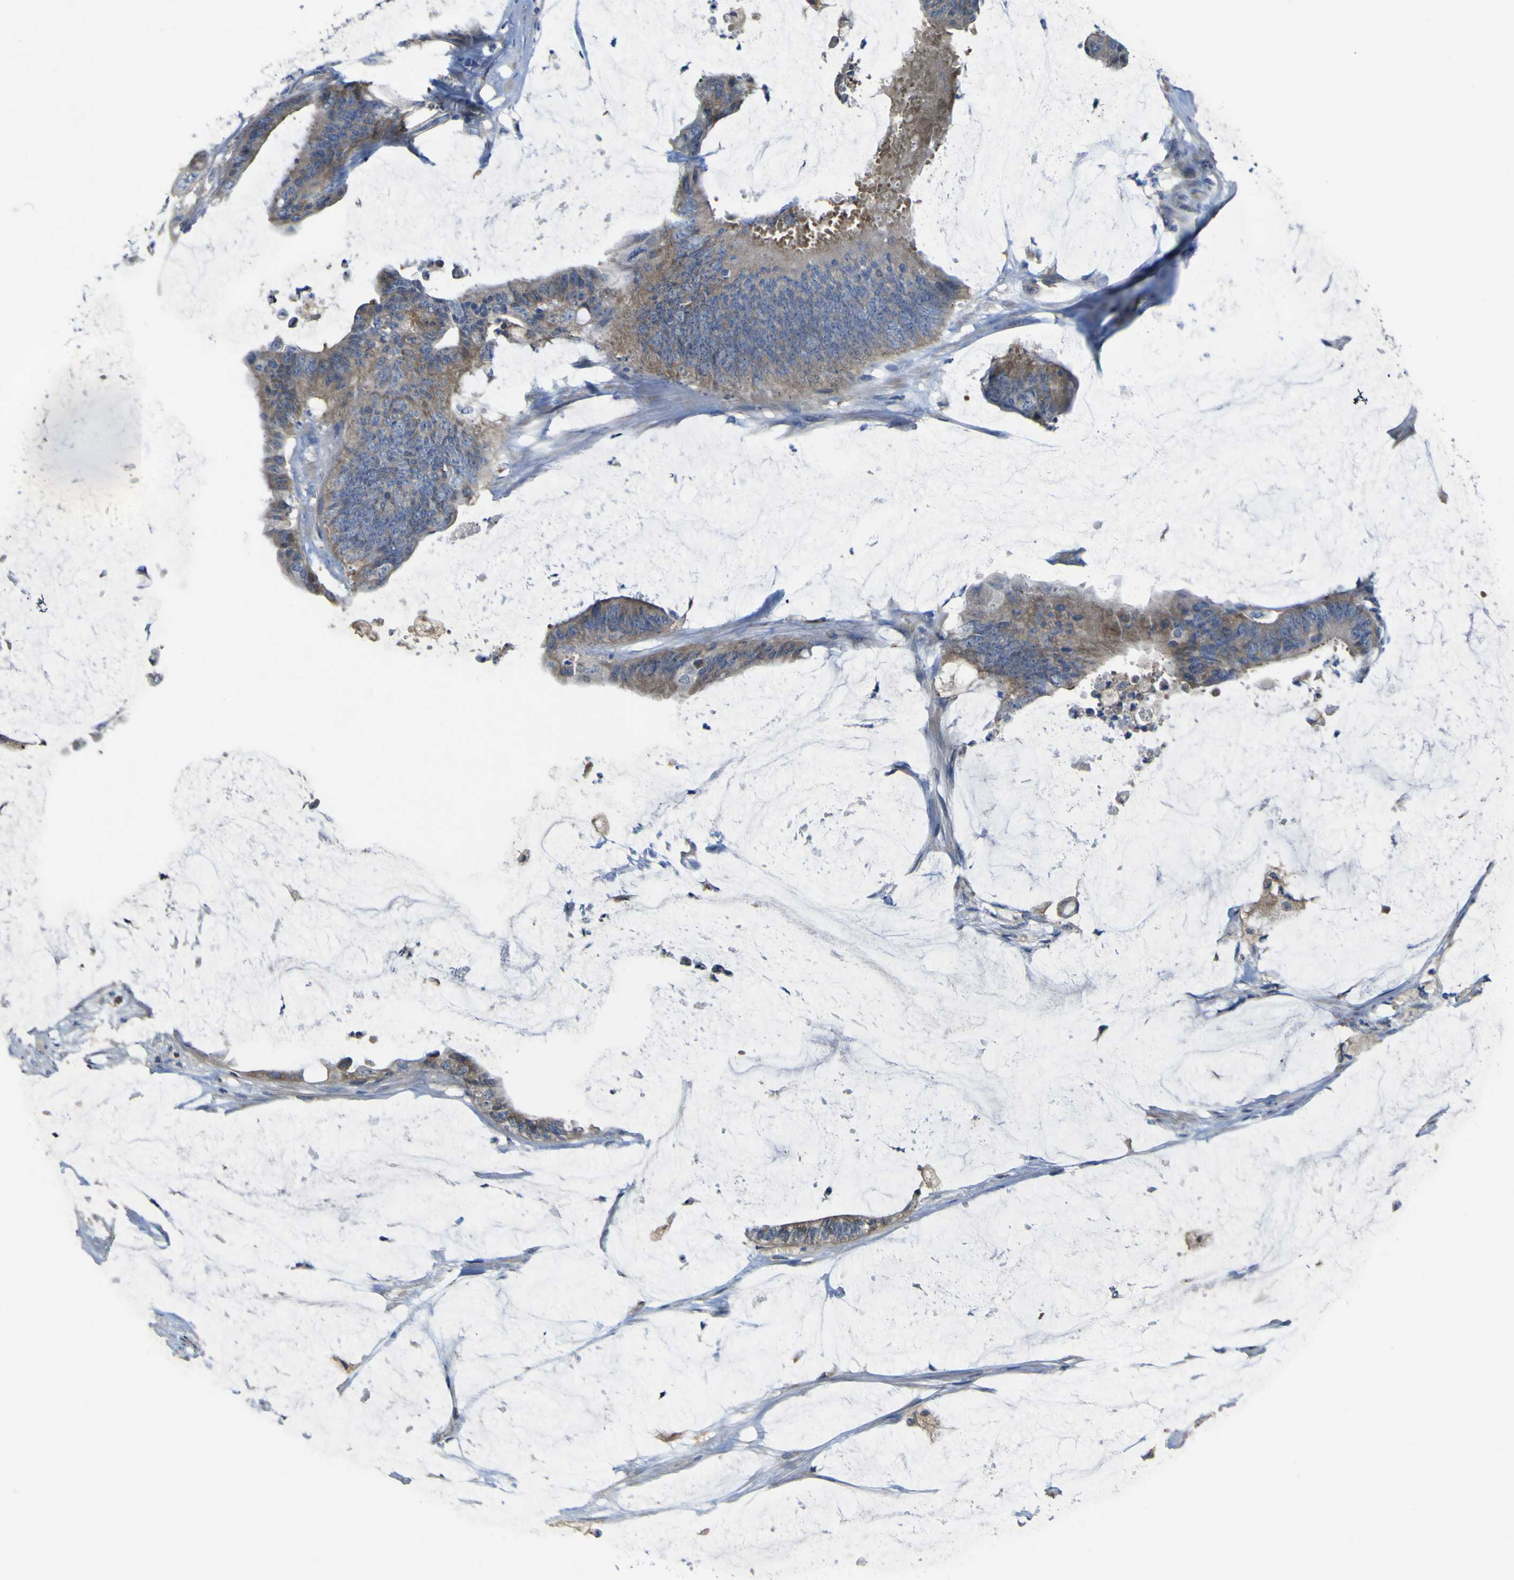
{"staining": {"intensity": "negative", "quantity": "none", "location": "none"}, "tissue": "colorectal cancer", "cell_type": "Tumor cells", "image_type": "cancer", "snomed": [{"axis": "morphology", "description": "Adenocarcinoma, NOS"}, {"axis": "topography", "description": "Rectum"}], "caption": "High magnification brightfield microscopy of colorectal cancer stained with DAB (3,3'-diaminobenzidine) (brown) and counterstained with hematoxylin (blue): tumor cells show no significant positivity. (DAB IHC, high magnification).", "gene": "MYEOV", "patient": {"sex": "female", "age": 66}}